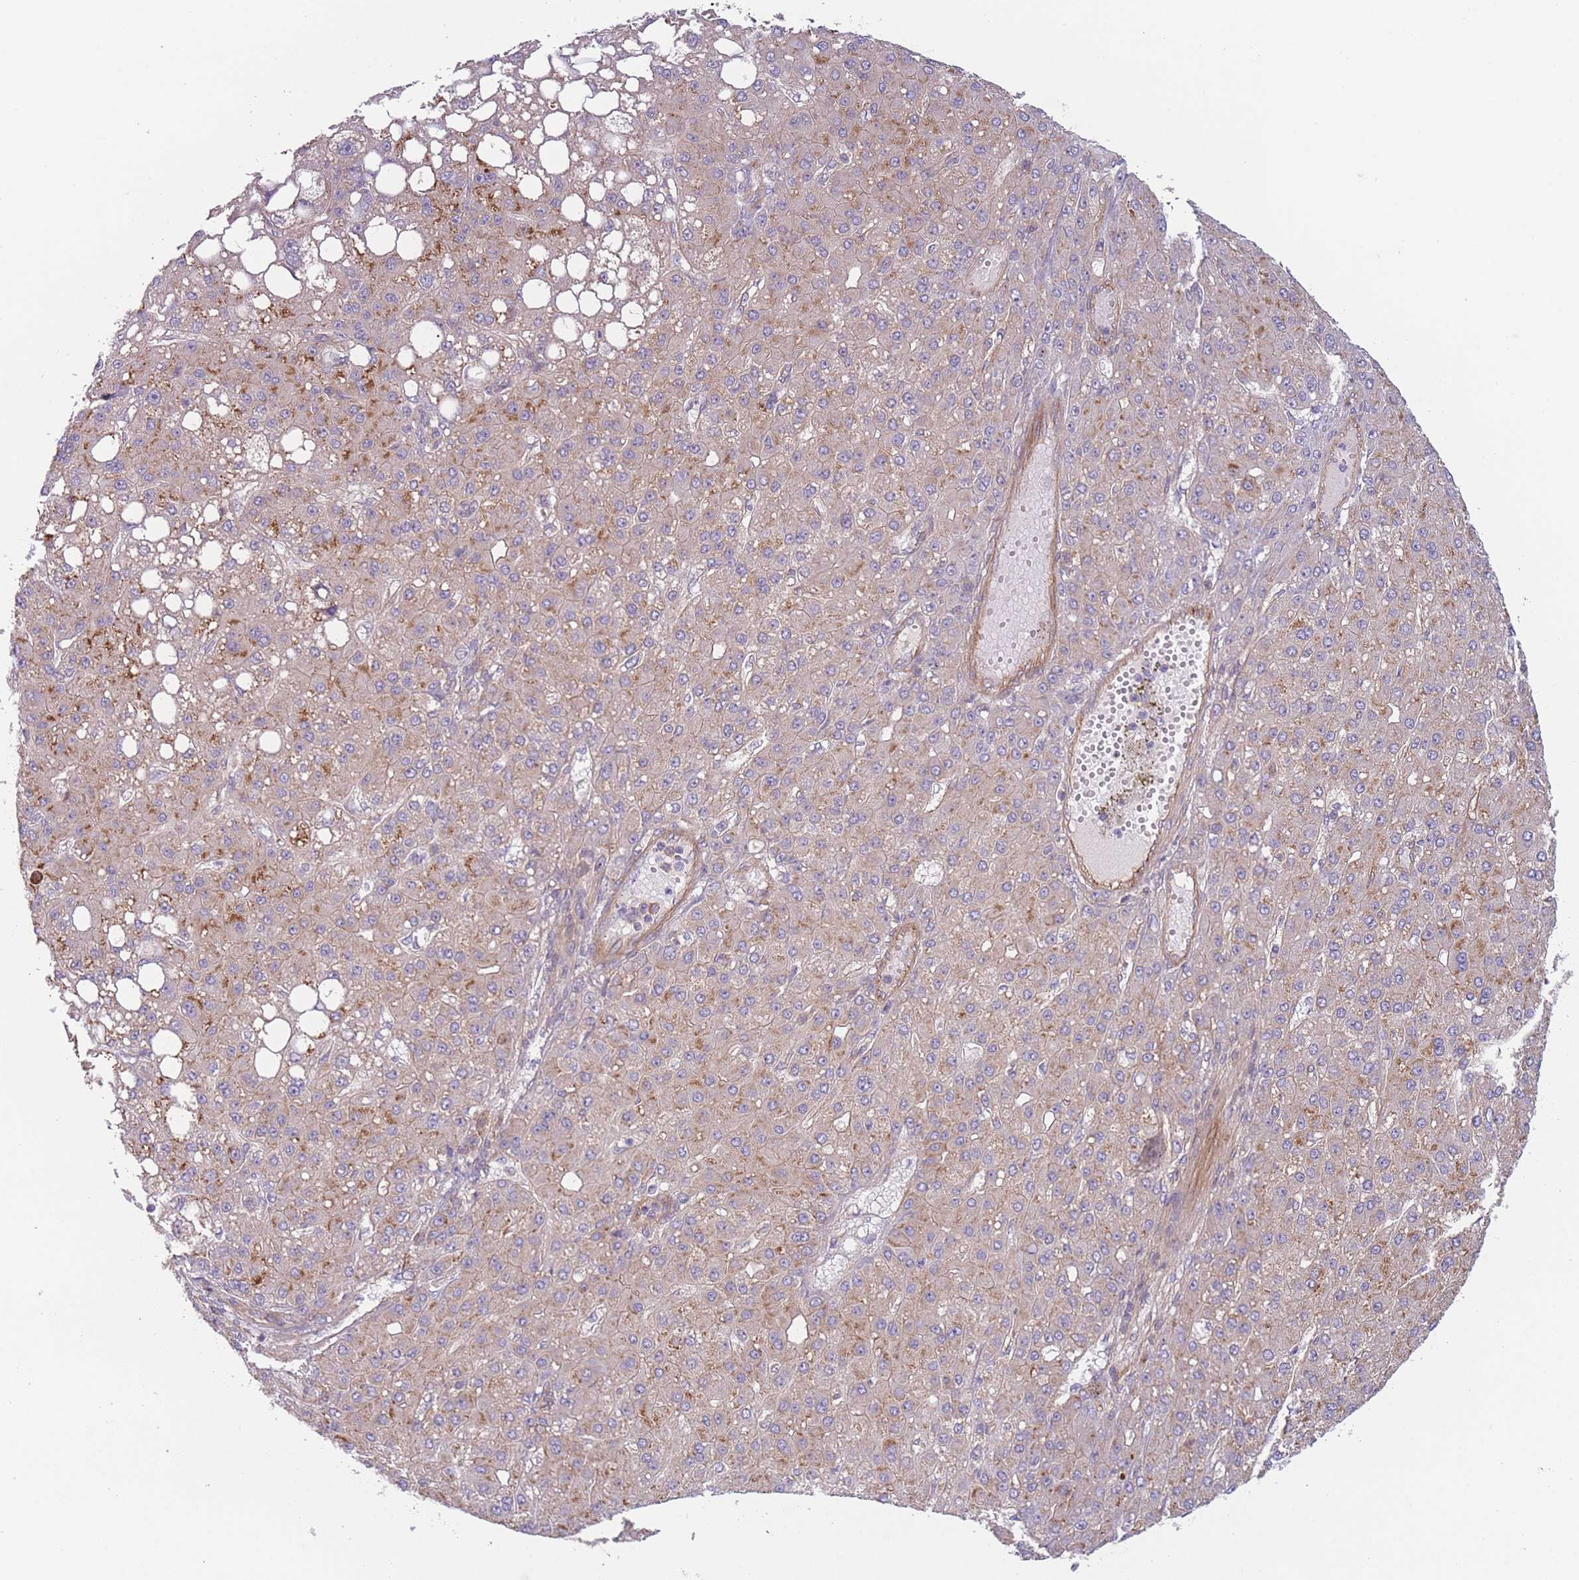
{"staining": {"intensity": "weak", "quantity": ">75%", "location": "cytoplasmic/membranous"}, "tissue": "liver cancer", "cell_type": "Tumor cells", "image_type": "cancer", "snomed": [{"axis": "morphology", "description": "Carcinoma, Hepatocellular, NOS"}, {"axis": "topography", "description": "Liver"}], "caption": "IHC staining of liver cancer (hepatocellular carcinoma), which demonstrates low levels of weak cytoplasmic/membranous positivity in about >75% of tumor cells indicating weak cytoplasmic/membranous protein staining. The staining was performed using DAB (3,3'-diaminobenzidine) (brown) for protein detection and nuclei were counterstained in hematoxylin (blue).", "gene": "WDR93", "patient": {"sex": "male", "age": 67}}